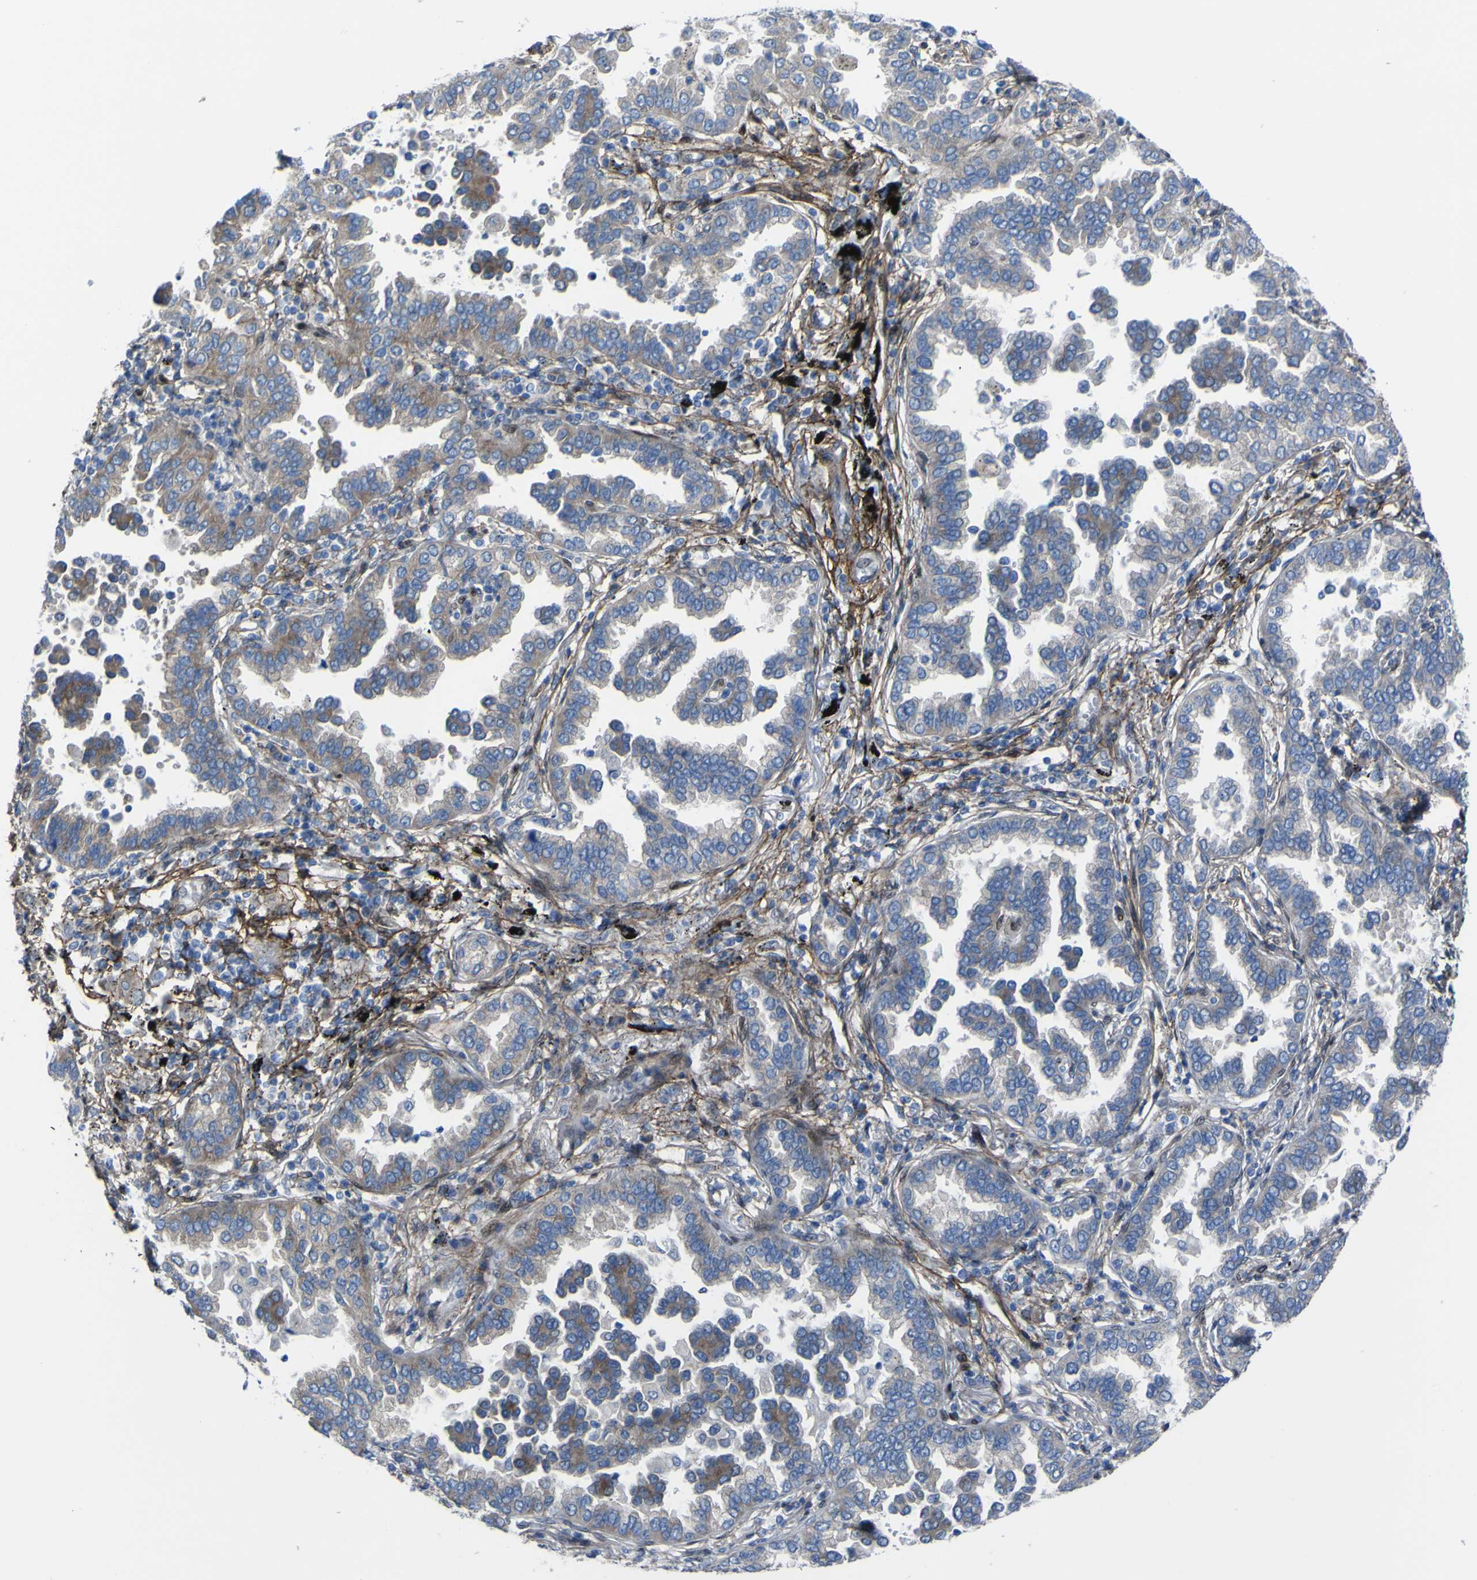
{"staining": {"intensity": "moderate", "quantity": "25%-75%", "location": "cytoplasmic/membranous"}, "tissue": "lung cancer", "cell_type": "Tumor cells", "image_type": "cancer", "snomed": [{"axis": "morphology", "description": "Normal tissue, NOS"}, {"axis": "morphology", "description": "Adenocarcinoma, NOS"}, {"axis": "topography", "description": "Lung"}], "caption": "This histopathology image reveals immunohistochemistry staining of lung cancer (adenocarcinoma), with medium moderate cytoplasmic/membranous positivity in approximately 25%-75% of tumor cells.", "gene": "LRRN1", "patient": {"sex": "male", "age": 59}}